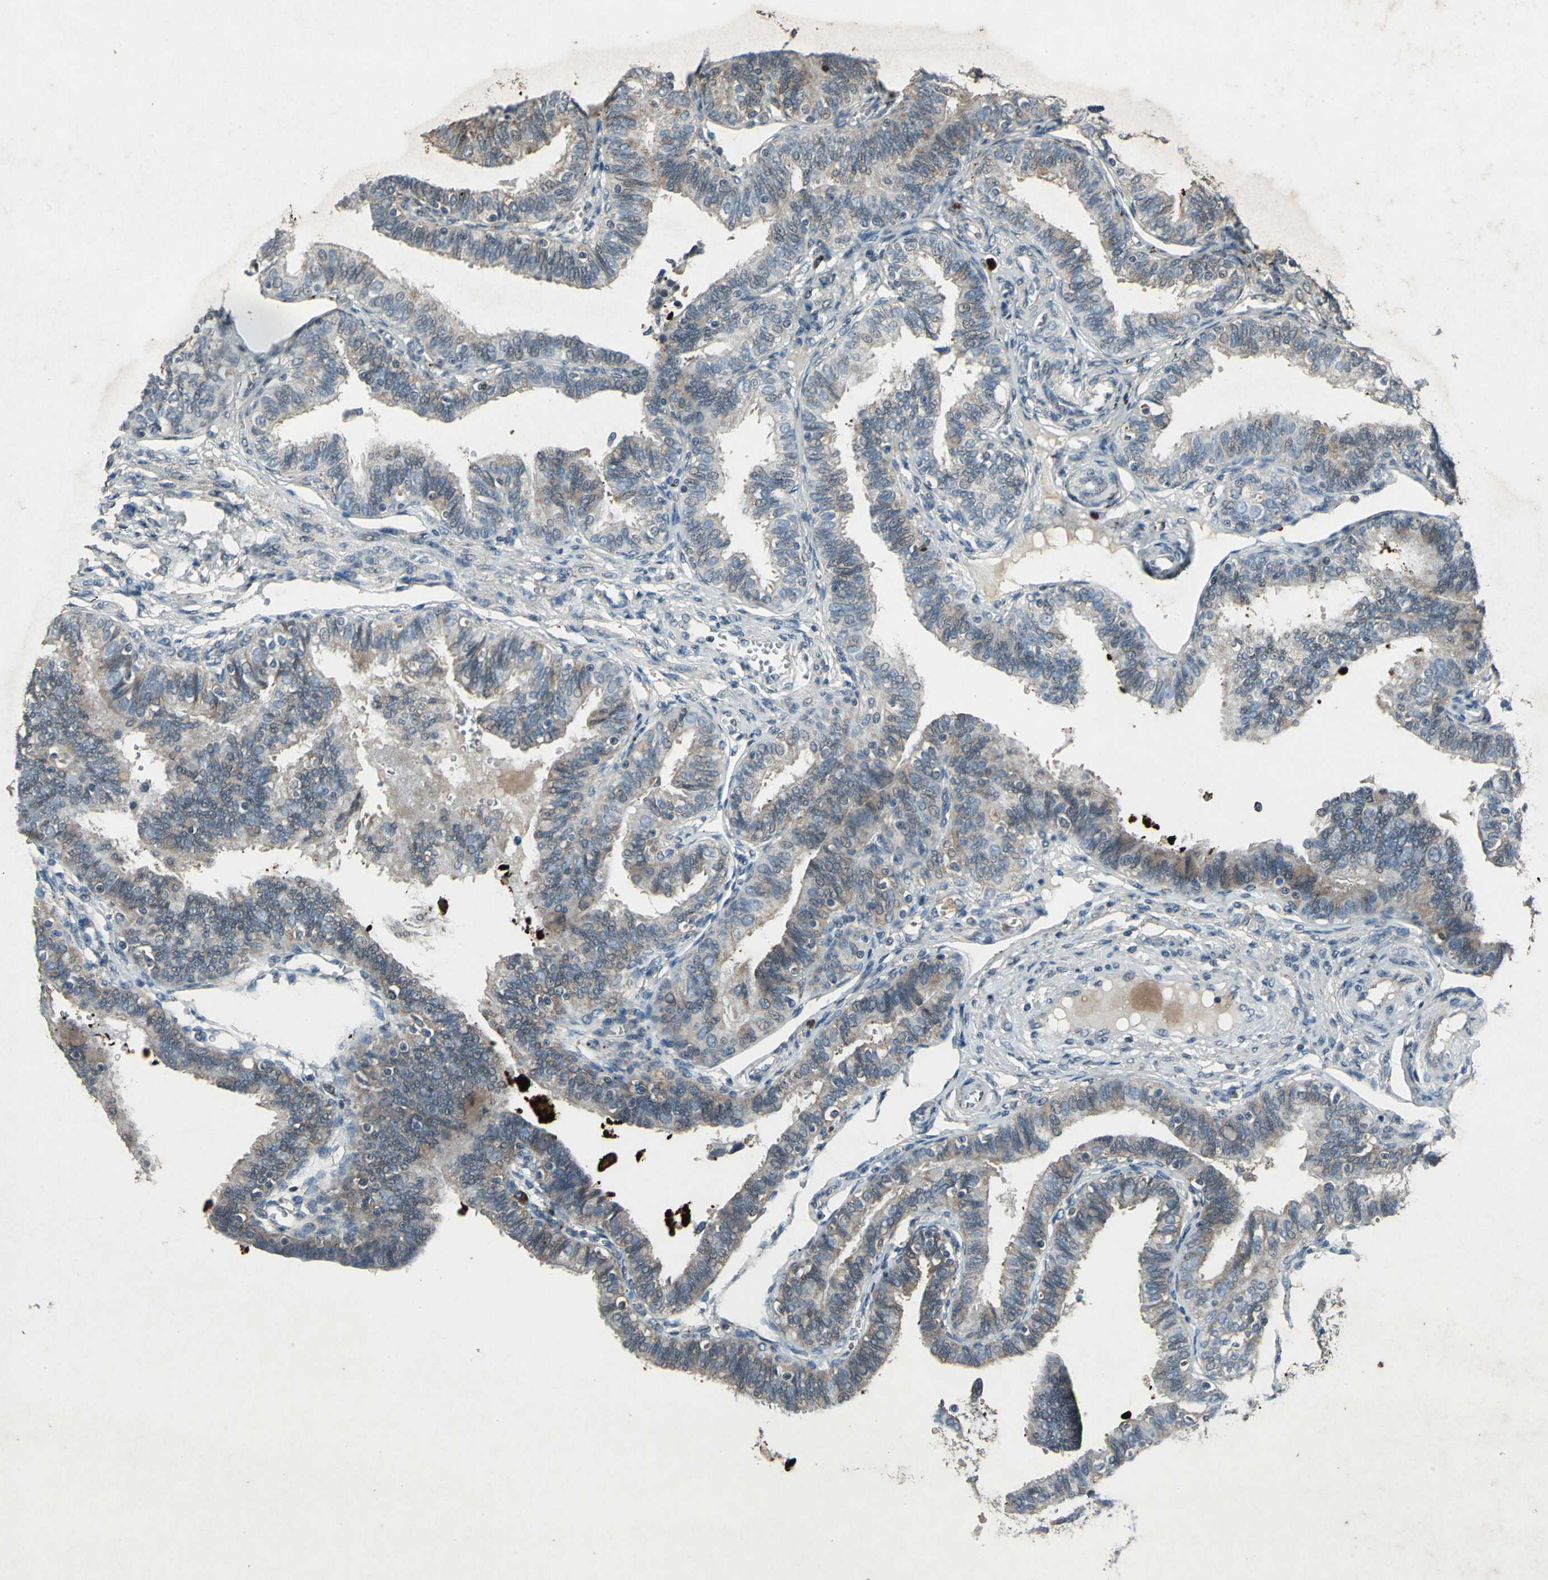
{"staining": {"intensity": "moderate", "quantity": ">75%", "location": "cytoplasmic/membranous"}, "tissue": "fallopian tube", "cell_type": "Glandular cells", "image_type": "normal", "snomed": [{"axis": "morphology", "description": "Normal tissue, NOS"}, {"axis": "topography", "description": "Fallopian tube"}], "caption": "This is a photomicrograph of IHC staining of benign fallopian tube, which shows moderate positivity in the cytoplasmic/membranous of glandular cells.", "gene": "SEPTIN4", "patient": {"sex": "female", "age": 46}}